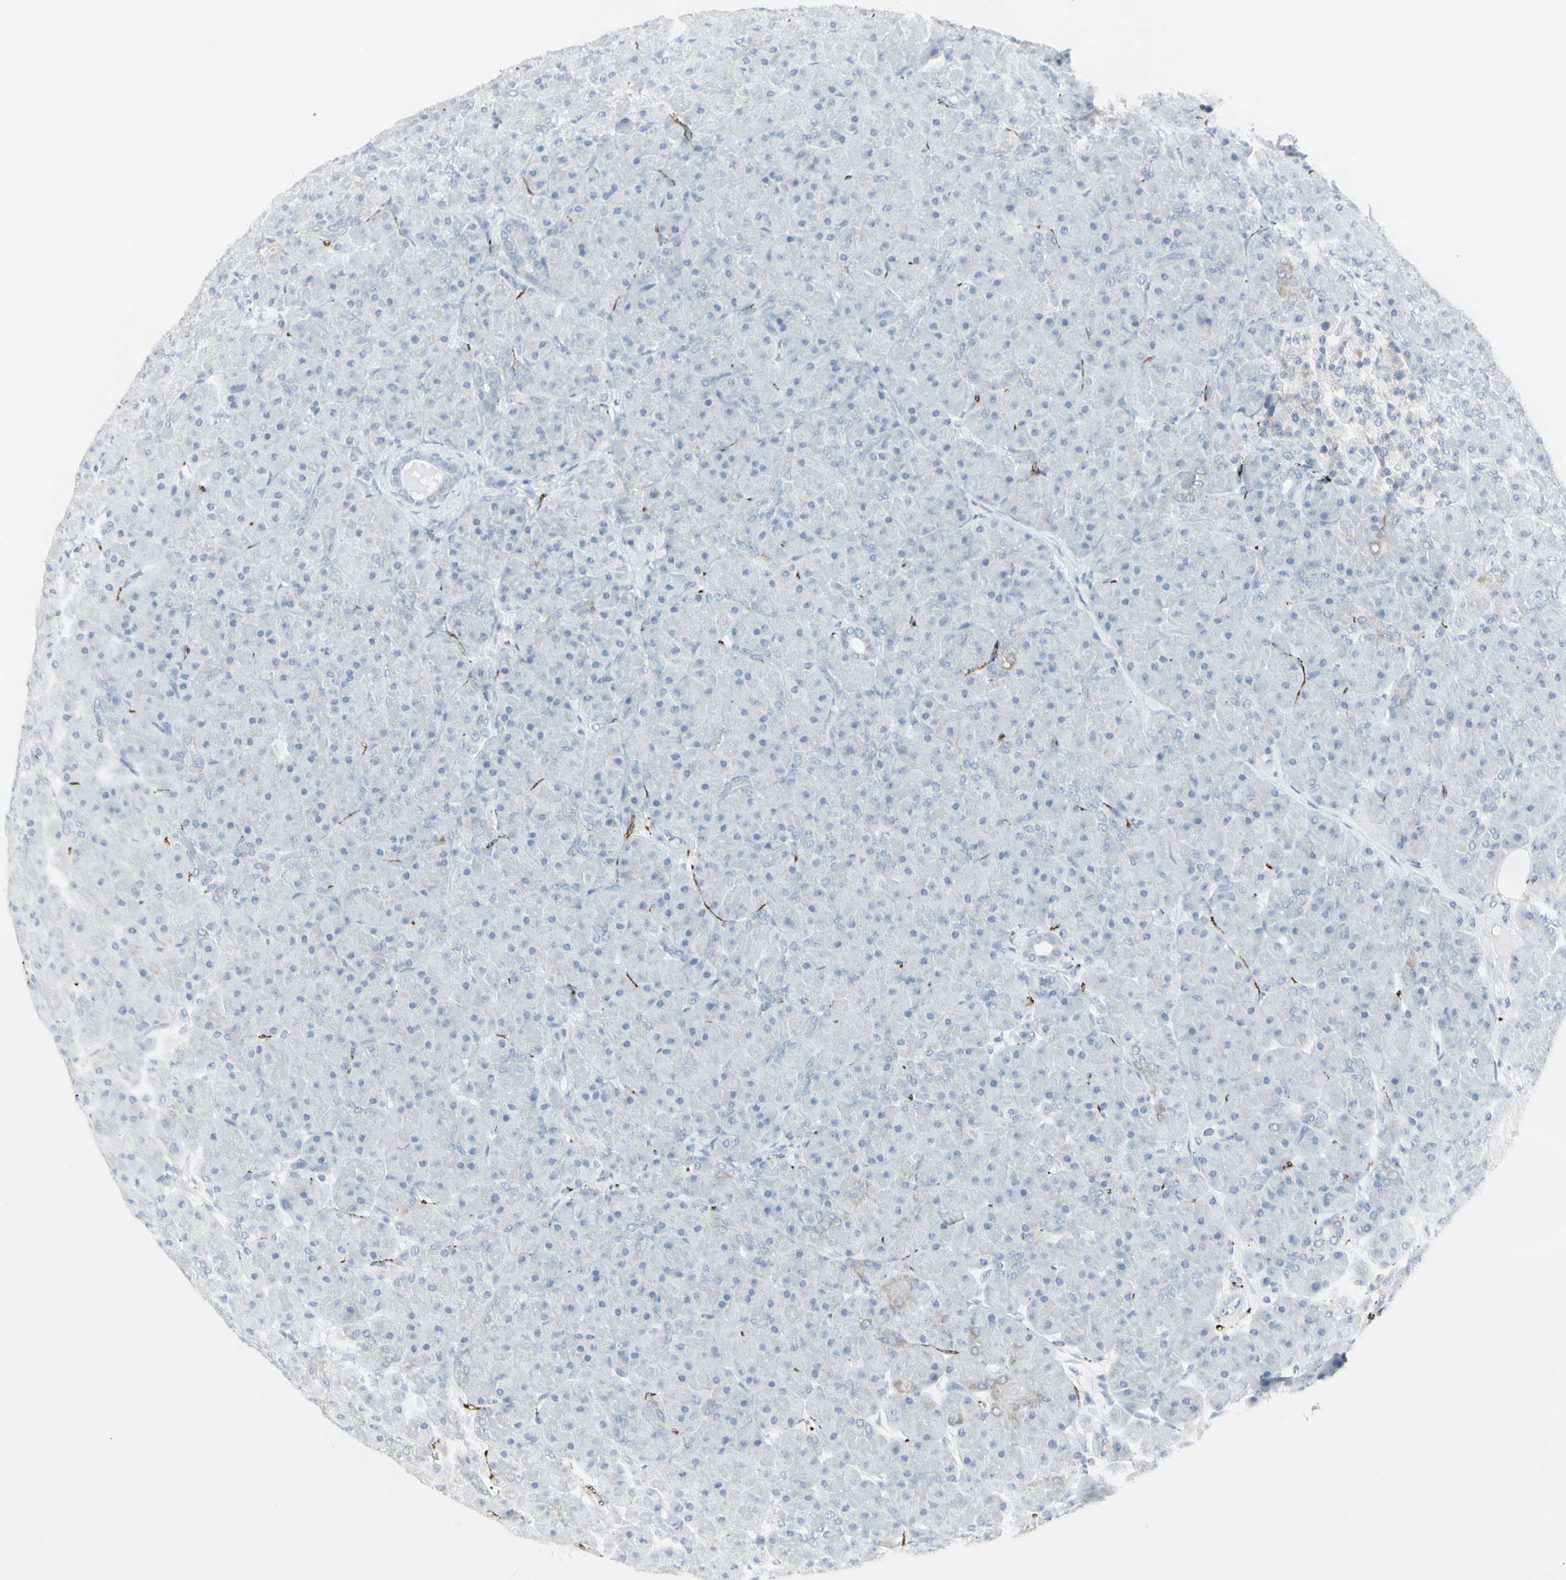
{"staining": {"intensity": "negative", "quantity": "none", "location": "none"}, "tissue": "pancreas", "cell_type": "Exocrine glandular cells", "image_type": "normal", "snomed": [{"axis": "morphology", "description": "Normal tissue, NOS"}, {"axis": "topography", "description": "Pancreas"}], "caption": "Immunohistochemistry image of normal human pancreas stained for a protein (brown), which shows no expression in exocrine glandular cells. (Stains: DAB (3,3'-diaminobenzidine) IHC with hematoxylin counter stain, Microscopy: brightfield microscopy at high magnification).", "gene": "ENSG00000198211", "patient": {"sex": "male", "age": 66}}